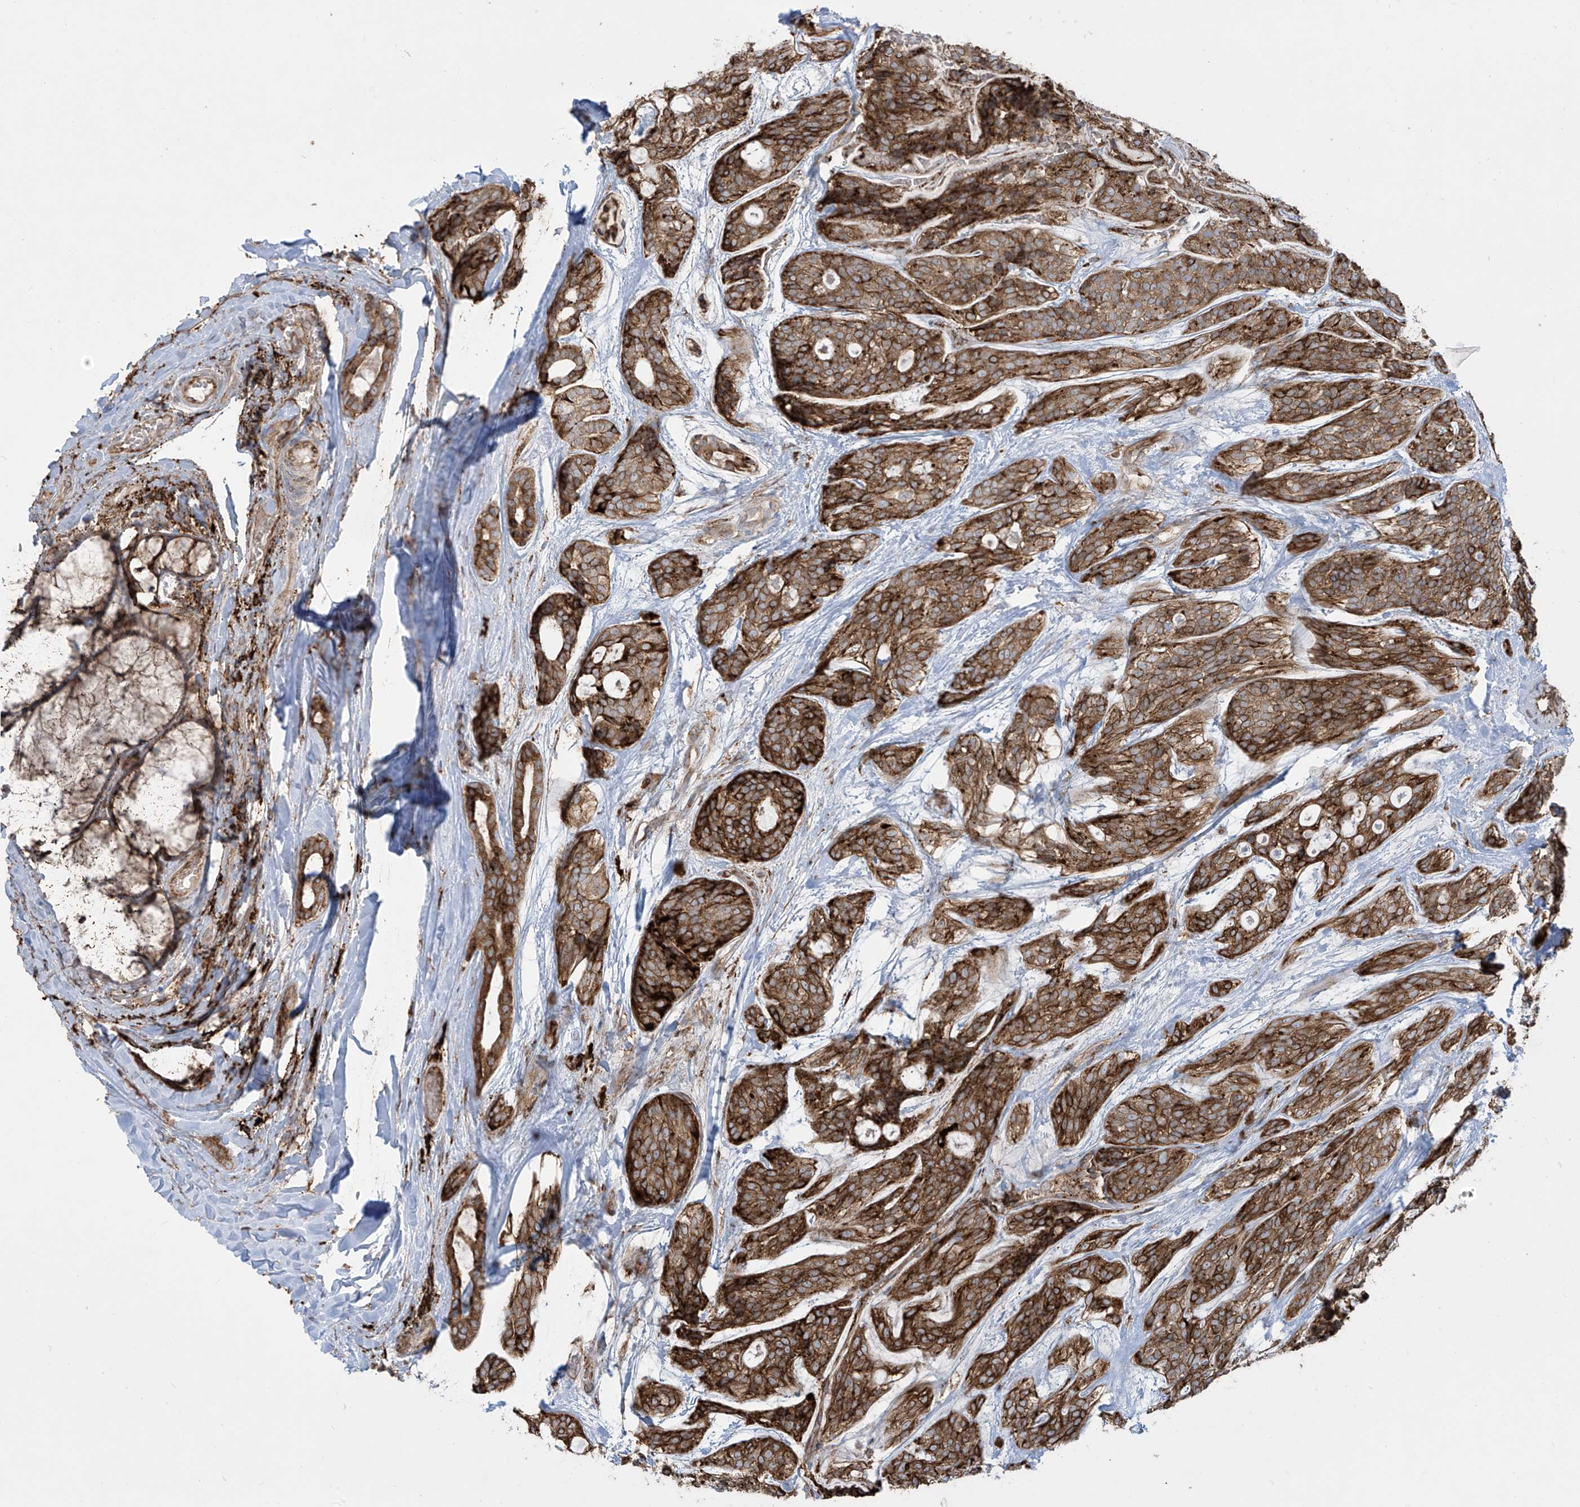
{"staining": {"intensity": "strong", "quantity": ">75%", "location": "cytoplasmic/membranous"}, "tissue": "head and neck cancer", "cell_type": "Tumor cells", "image_type": "cancer", "snomed": [{"axis": "morphology", "description": "Adenocarcinoma, NOS"}, {"axis": "topography", "description": "Head-Neck"}], "caption": "Tumor cells reveal strong cytoplasmic/membranous positivity in approximately >75% of cells in head and neck cancer.", "gene": "MX1", "patient": {"sex": "male", "age": 66}}